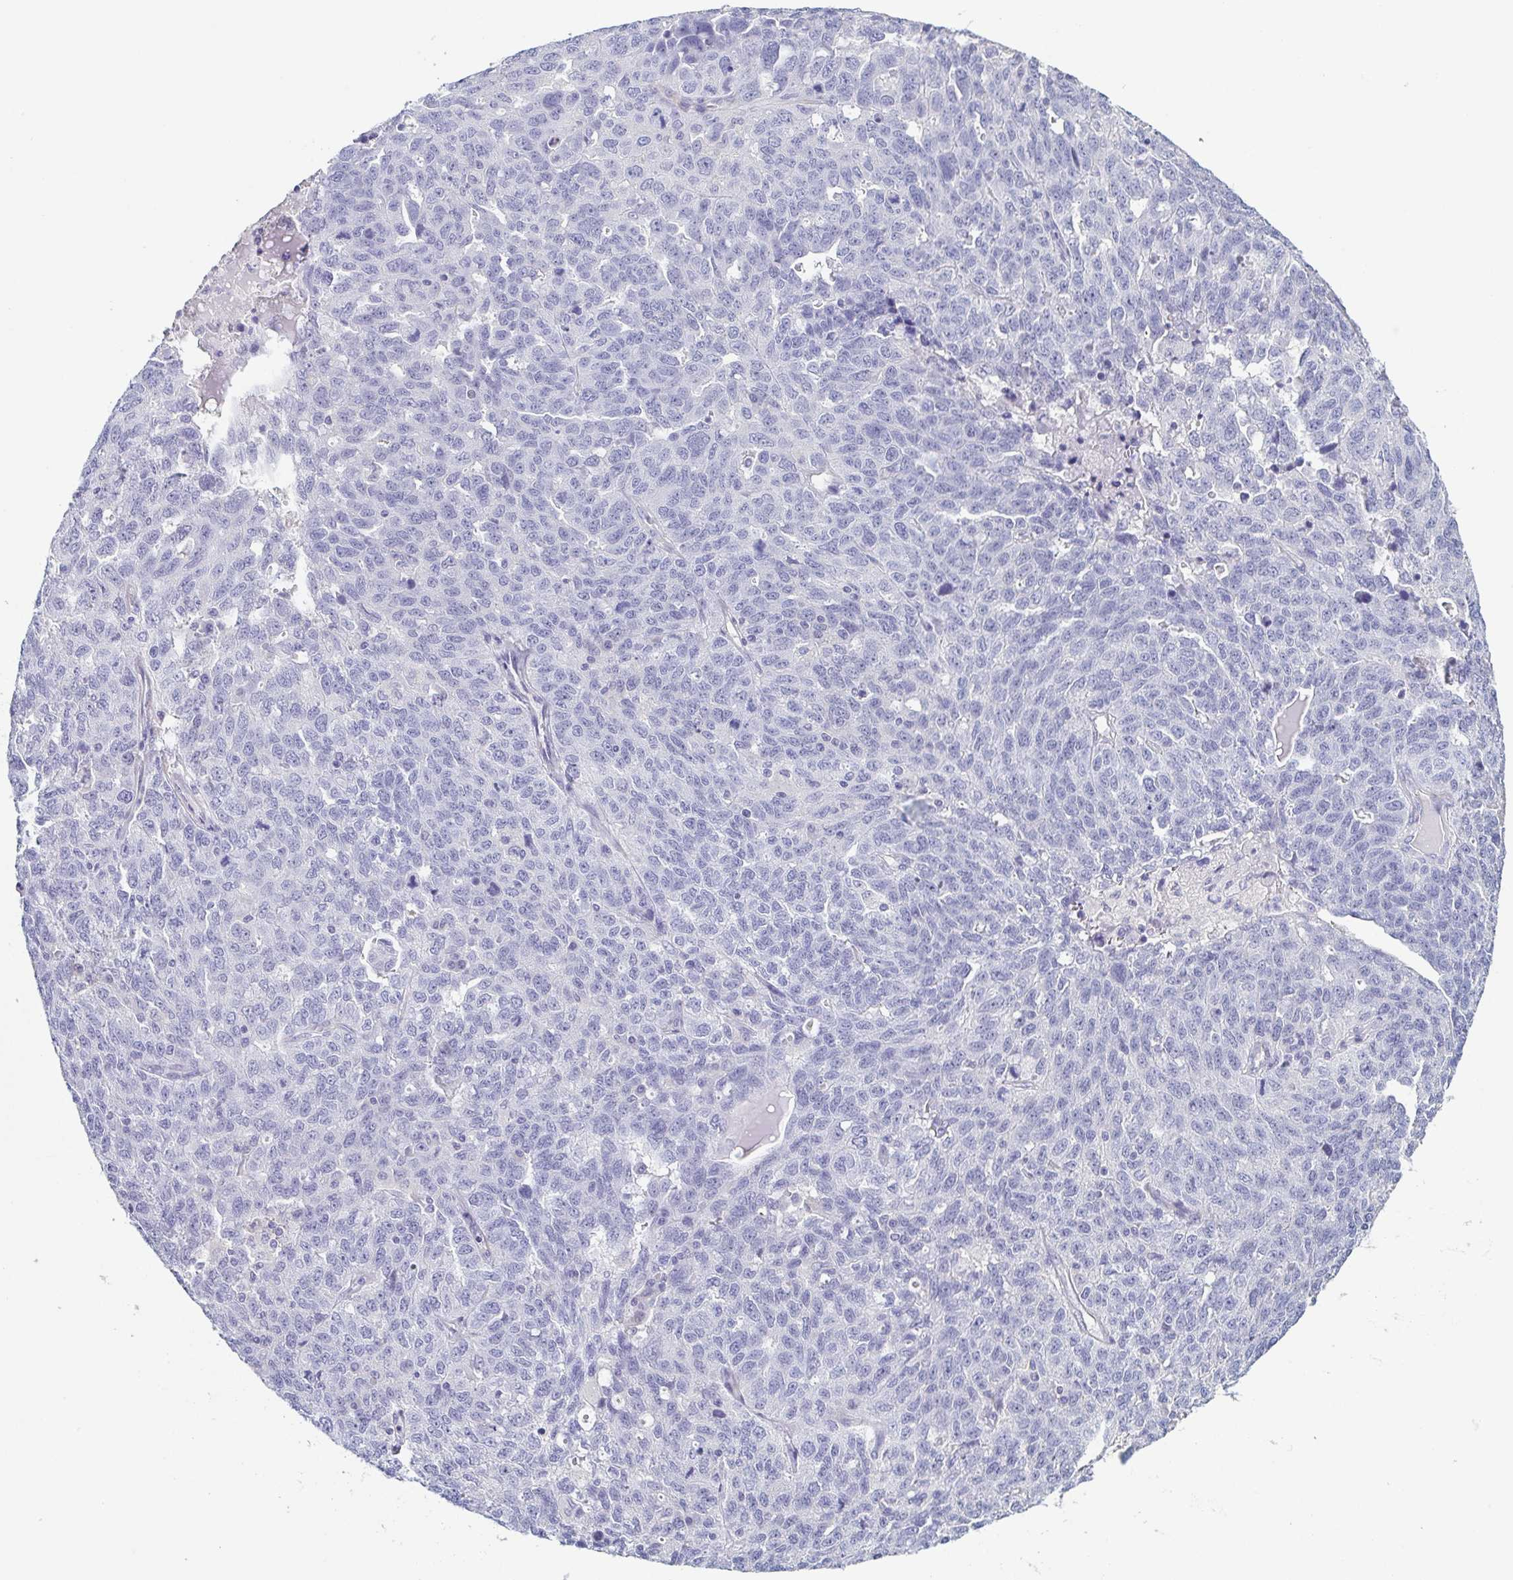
{"staining": {"intensity": "negative", "quantity": "none", "location": "none"}, "tissue": "ovarian cancer", "cell_type": "Tumor cells", "image_type": "cancer", "snomed": [{"axis": "morphology", "description": "Cystadenocarcinoma, serous, NOS"}, {"axis": "topography", "description": "Ovary"}], "caption": "Ovarian cancer (serous cystadenocarcinoma) stained for a protein using immunohistochemistry demonstrates no staining tumor cells.", "gene": "COL17A1", "patient": {"sex": "female", "age": 71}}